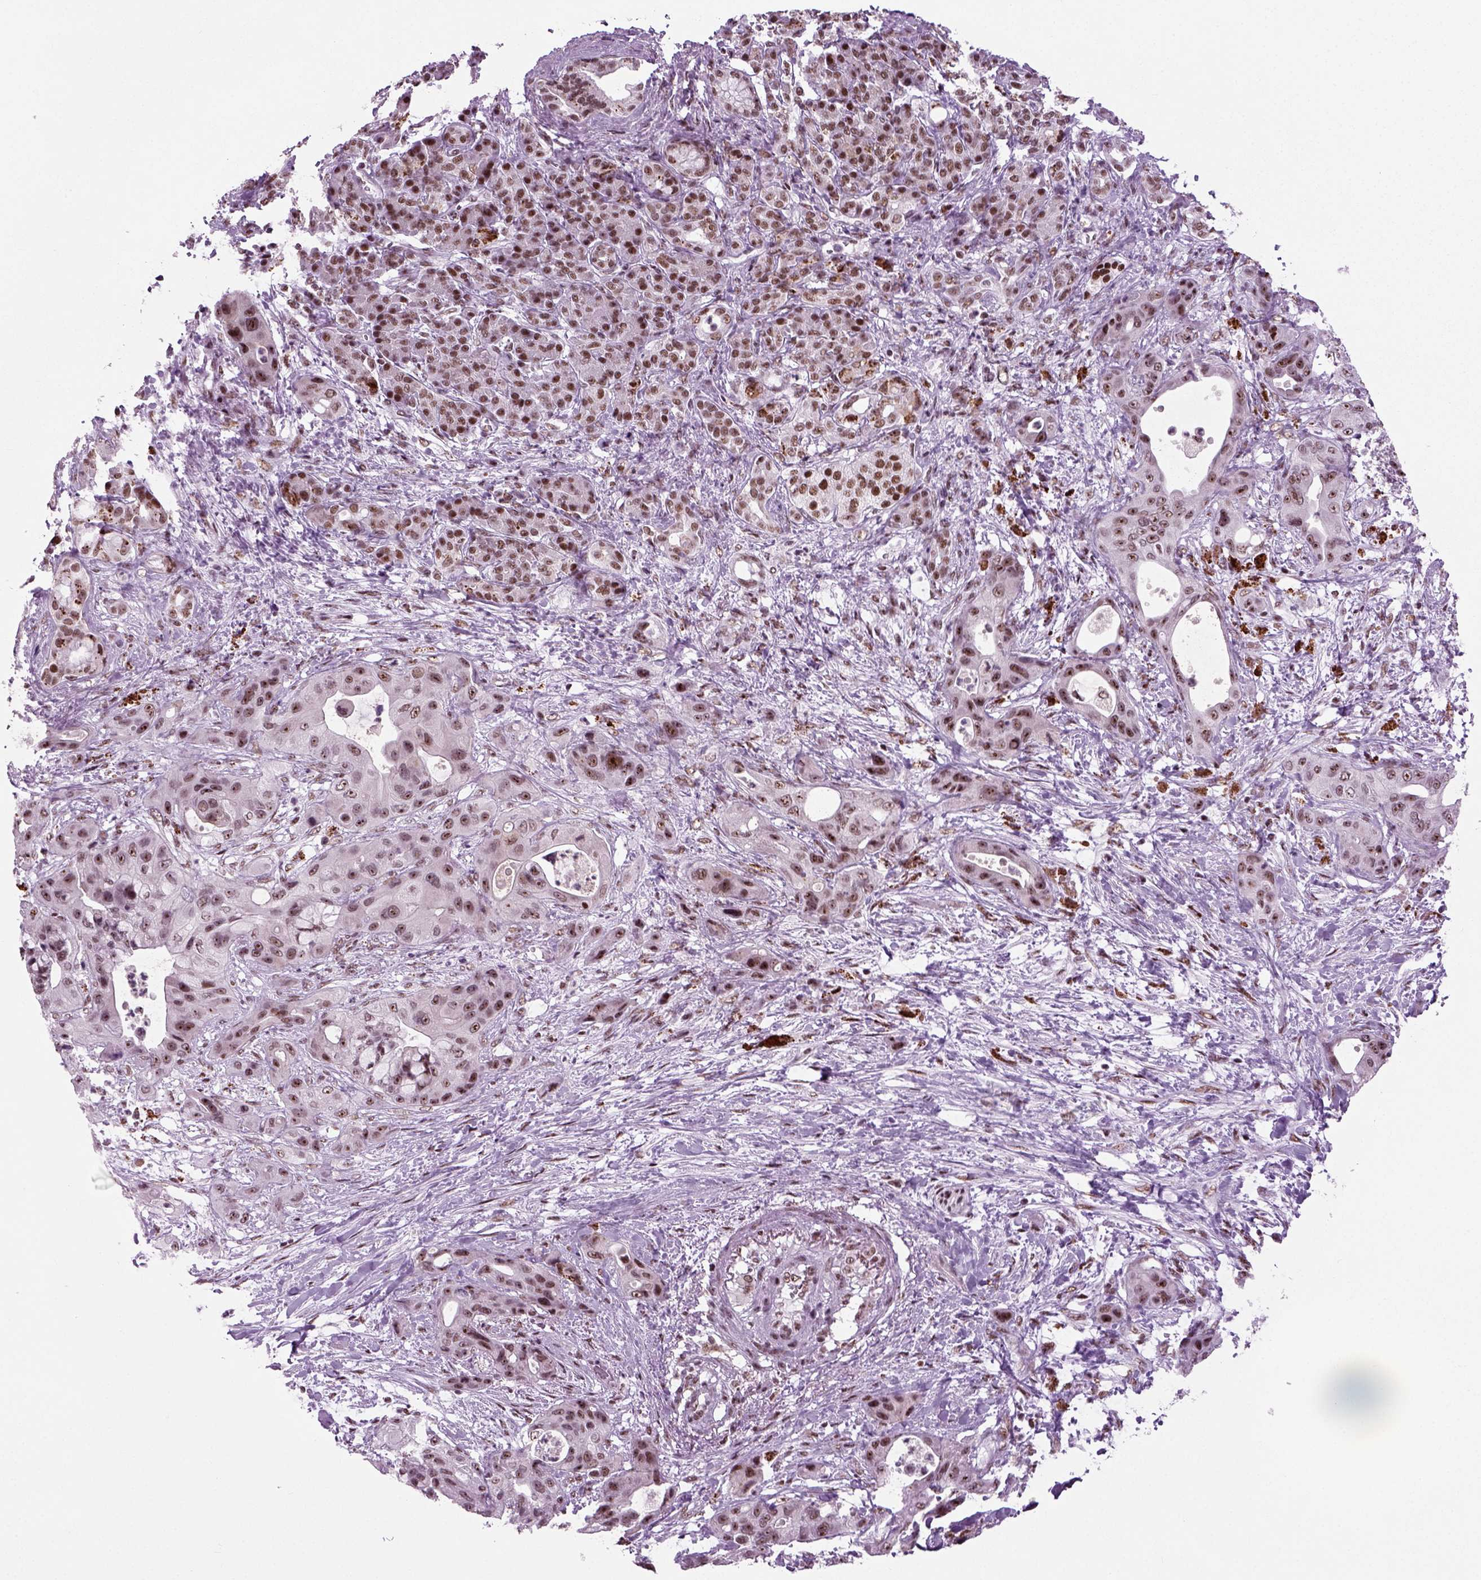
{"staining": {"intensity": "moderate", "quantity": "<25%", "location": "nuclear"}, "tissue": "pancreatic cancer", "cell_type": "Tumor cells", "image_type": "cancer", "snomed": [{"axis": "morphology", "description": "Adenocarcinoma, NOS"}, {"axis": "topography", "description": "Pancreas"}], "caption": "The image exhibits immunohistochemical staining of pancreatic cancer (adenocarcinoma). There is moderate nuclear positivity is appreciated in about <25% of tumor cells.", "gene": "RCOR3", "patient": {"sex": "male", "age": 71}}